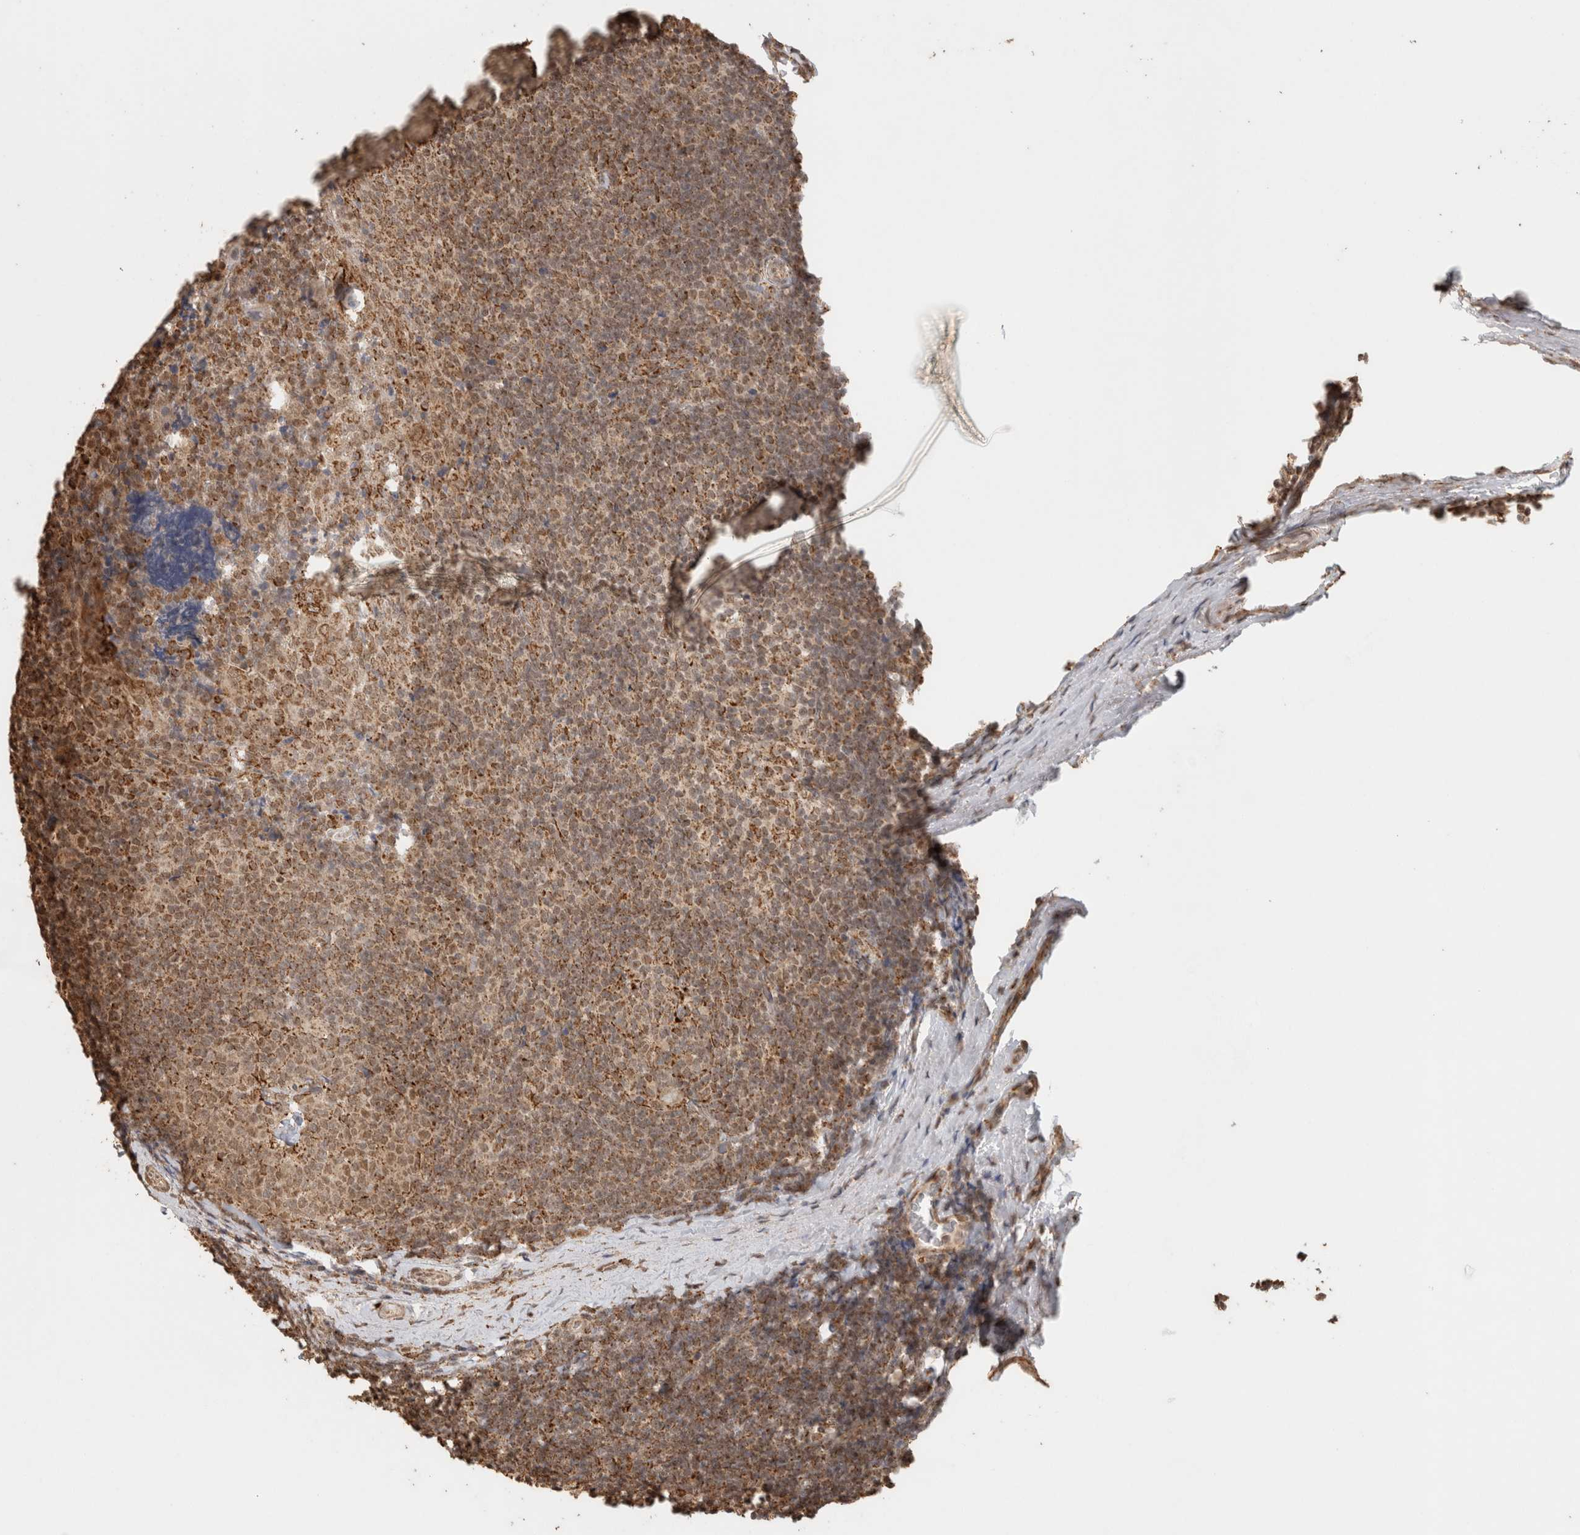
{"staining": {"intensity": "moderate", "quantity": ">75%", "location": "cytoplasmic/membranous"}, "tissue": "tonsil", "cell_type": "Germinal center cells", "image_type": "normal", "snomed": [{"axis": "morphology", "description": "Normal tissue, NOS"}, {"axis": "topography", "description": "Tonsil"}], "caption": "Human tonsil stained for a protein (brown) demonstrates moderate cytoplasmic/membranous positive staining in approximately >75% of germinal center cells.", "gene": "BNIP3L", "patient": {"sex": "male", "age": 37}}